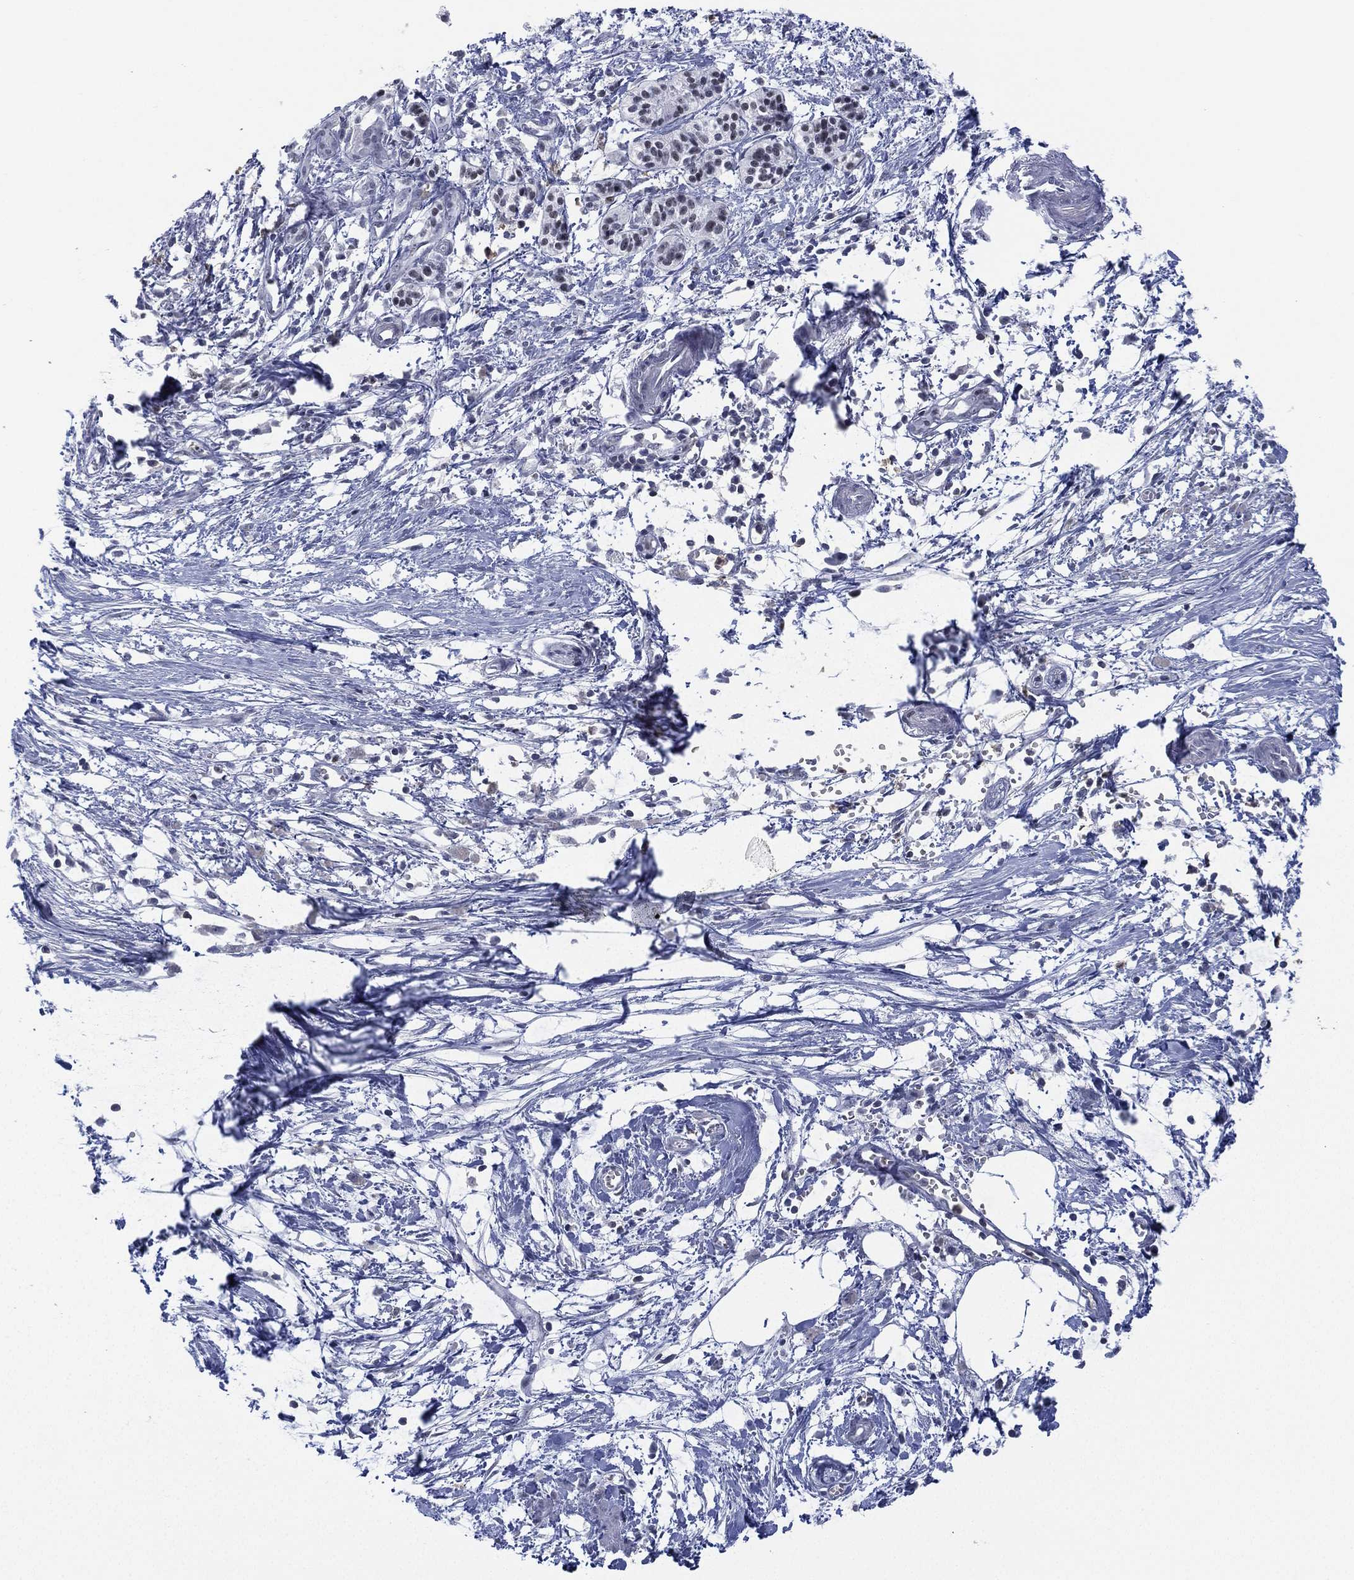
{"staining": {"intensity": "negative", "quantity": "none", "location": "none"}, "tissue": "pancreatic cancer", "cell_type": "Tumor cells", "image_type": "cancer", "snomed": [{"axis": "morphology", "description": "Normal tissue, NOS"}, {"axis": "morphology", "description": "Adenocarcinoma, NOS"}, {"axis": "topography", "description": "Pancreas"}], "caption": "Tumor cells show no significant protein staining in pancreatic adenocarcinoma. The staining is performed using DAB (3,3'-diaminobenzidine) brown chromogen with nuclei counter-stained in using hematoxylin.", "gene": "ZNF711", "patient": {"sex": "female", "age": 58}}